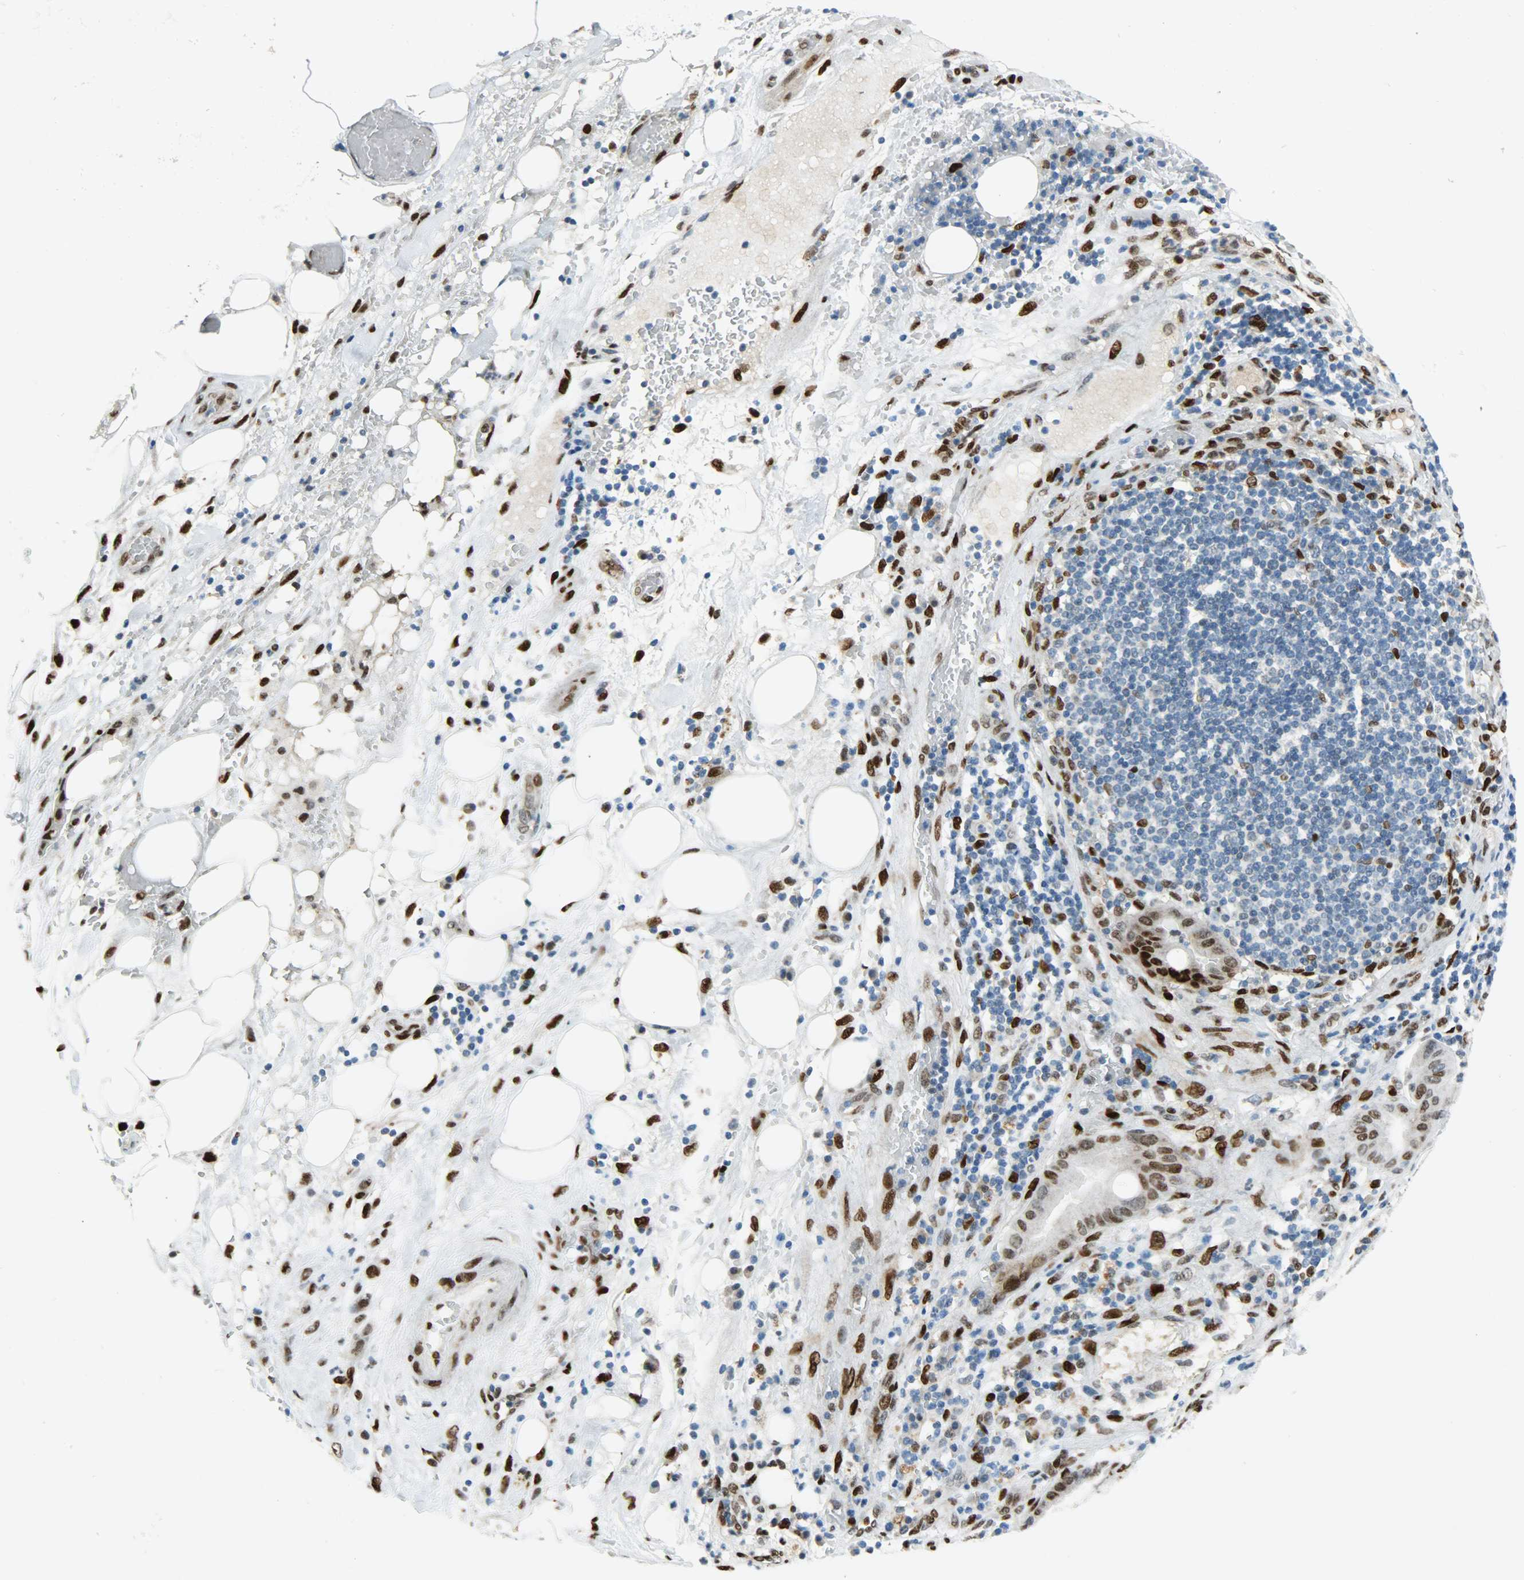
{"staining": {"intensity": "moderate", "quantity": "25%-75%", "location": "nuclear"}, "tissue": "liver cancer", "cell_type": "Tumor cells", "image_type": "cancer", "snomed": [{"axis": "morphology", "description": "Cholangiocarcinoma"}, {"axis": "topography", "description": "Liver"}], "caption": "Moderate nuclear positivity for a protein is present in about 25%-75% of tumor cells of liver cholangiocarcinoma using IHC.", "gene": "JUNB", "patient": {"sex": "female", "age": 68}}